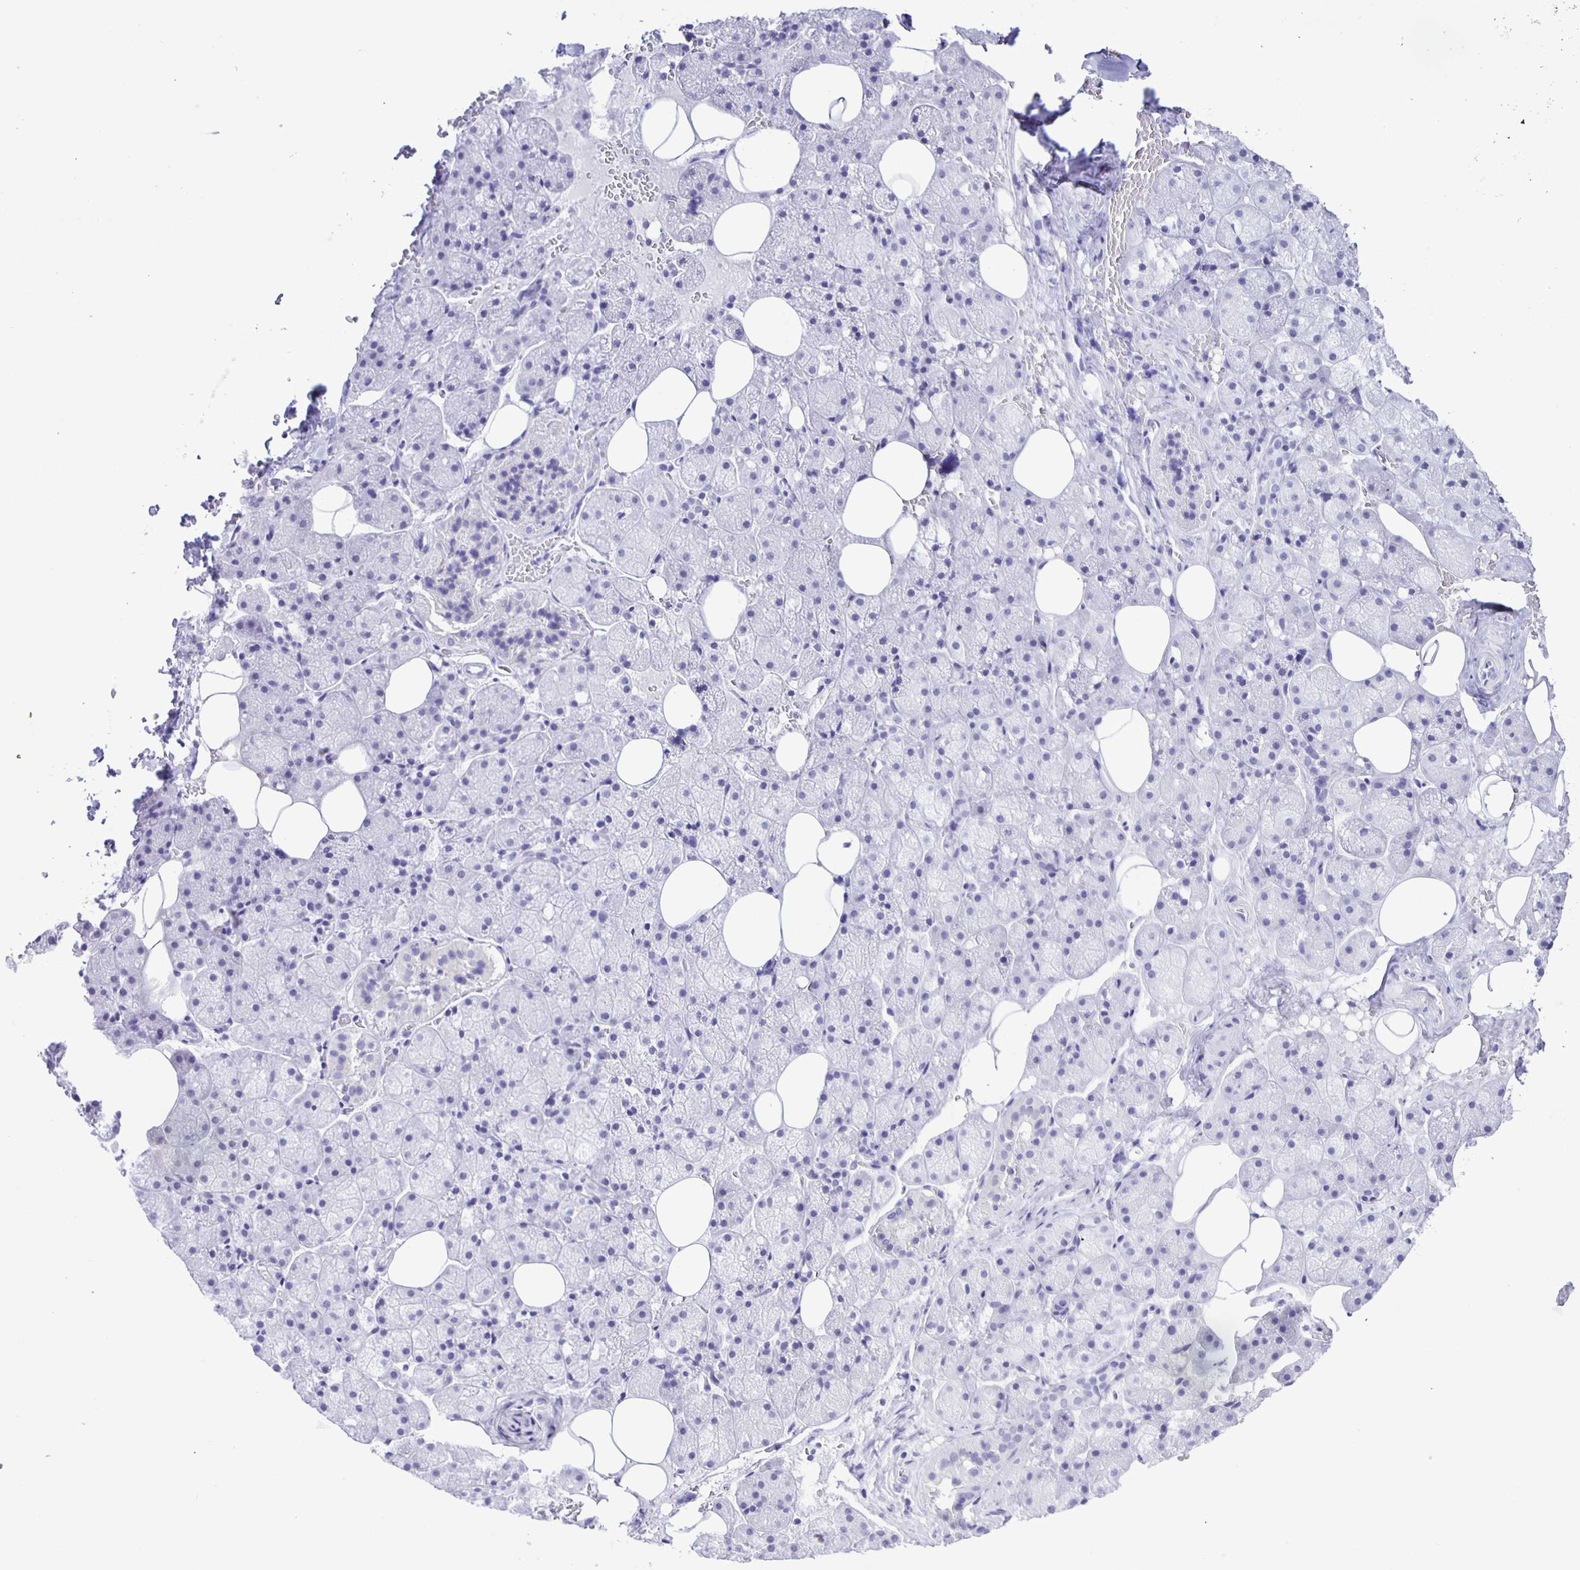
{"staining": {"intensity": "negative", "quantity": "none", "location": "none"}, "tissue": "salivary gland", "cell_type": "Glandular cells", "image_type": "normal", "snomed": [{"axis": "morphology", "description": "Normal tissue, NOS"}, {"axis": "topography", "description": "Salivary gland"}, {"axis": "topography", "description": "Peripheral nerve tissue"}], "caption": "Glandular cells show no significant protein expression in normal salivary gland. (Stains: DAB immunohistochemistry (IHC) with hematoxylin counter stain, Microscopy: brightfield microscopy at high magnification).", "gene": "EZHIP", "patient": {"sex": "male", "age": 38}}